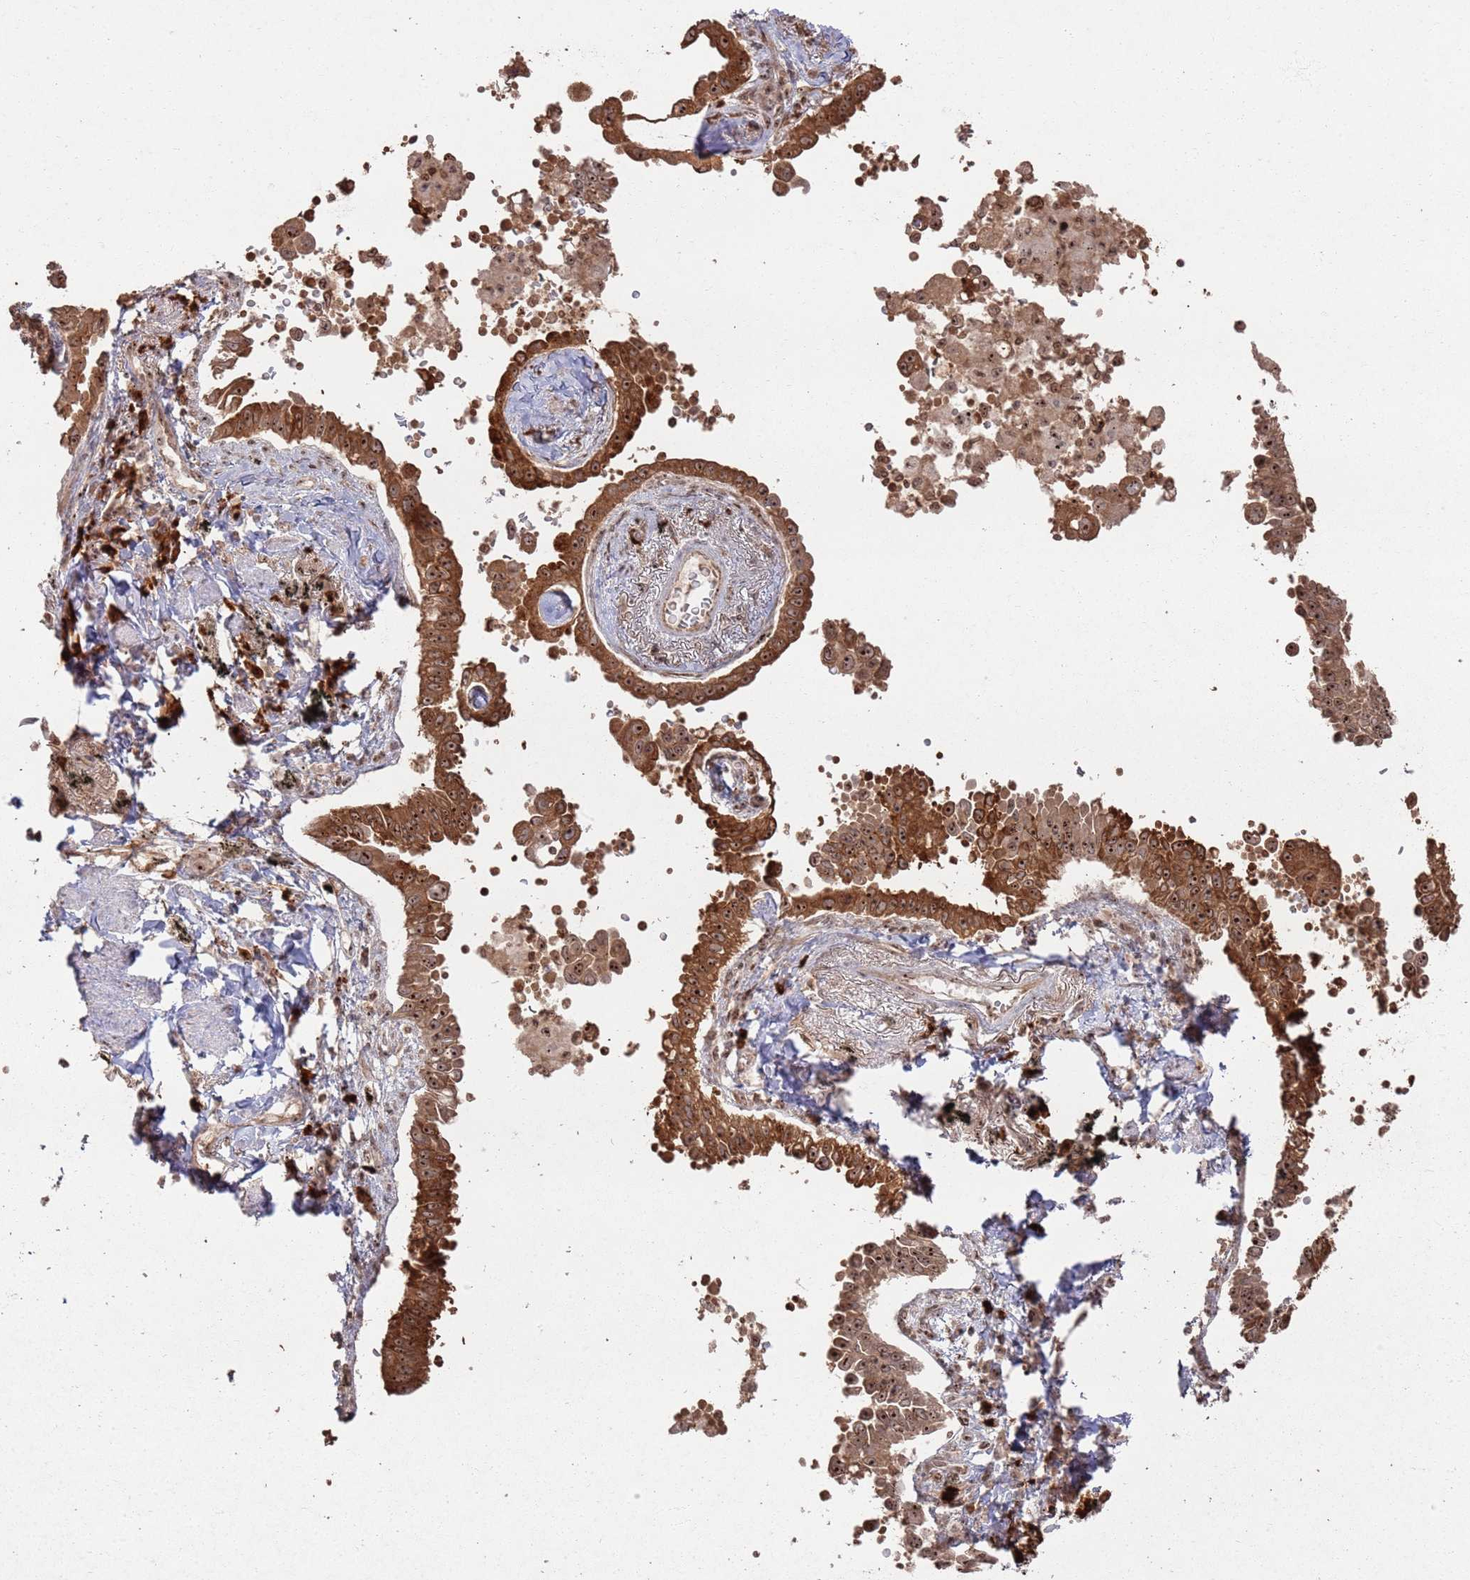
{"staining": {"intensity": "strong", "quantity": ">75%", "location": "cytoplasmic/membranous,nuclear"}, "tissue": "lung cancer", "cell_type": "Tumor cells", "image_type": "cancer", "snomed": [{"axis": "morphology", "description": "Adenocarcinoma, NOS"}, {"axis": "topography", "description": "Lung"}], "caption": "Approximately >75% of tumor cells in human lung adenocarcinoma reveal strong cytoplasmic/membranous and nuclear protein positivity as visualized by brown immunohistochemical staining.", "gene": "UTP11", "patient": {"sex": "male", "age": 67}}